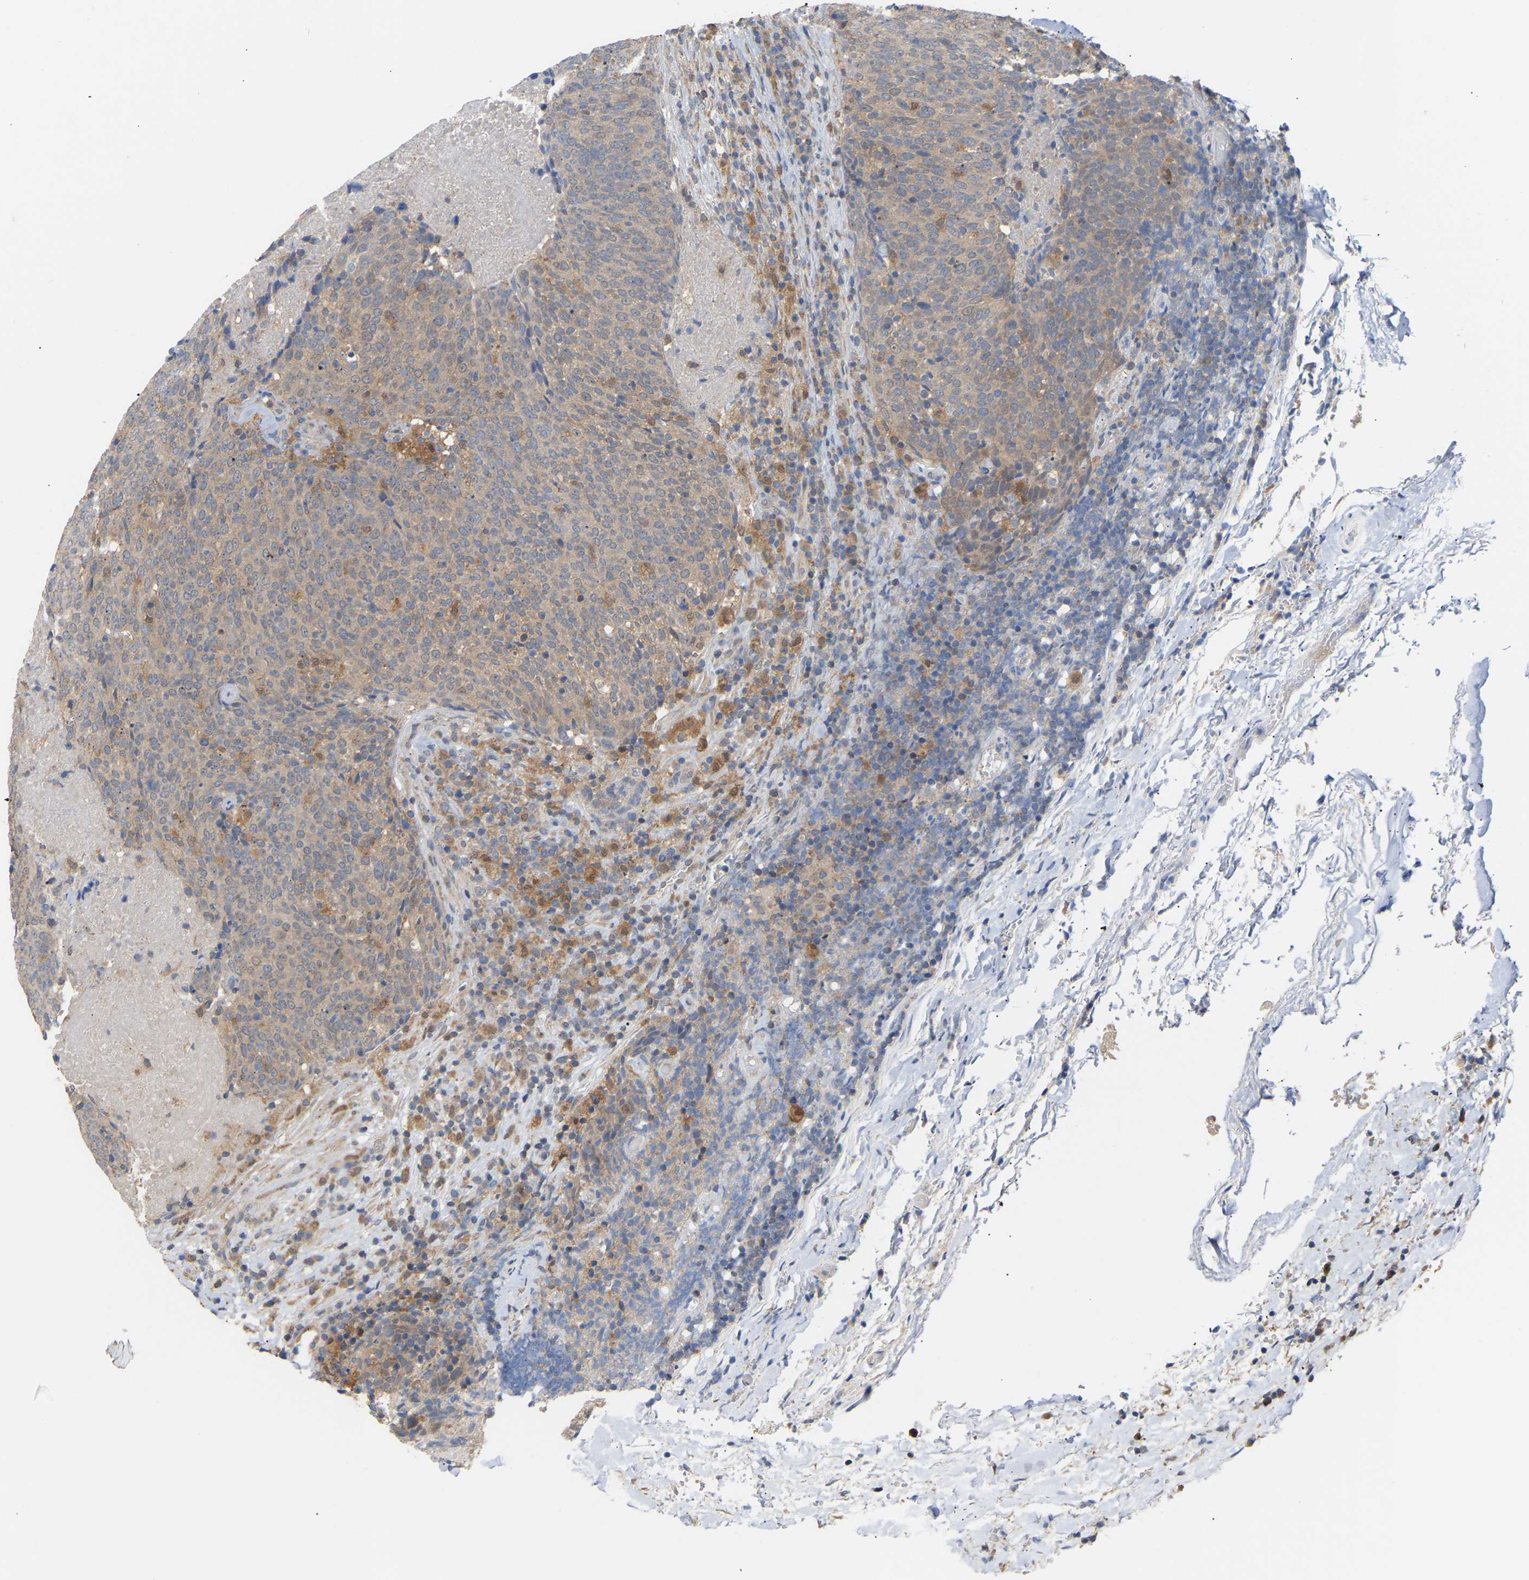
{"staining": {"intensity": "weak", "quantity": "25%-75%", "location": "cytoplasmic/membranous"}, "tissue": "head and neck cancer", "cell_type": "Tumor cells", "image_type": "cancer", "snomed": [{"axis": "morphology", "description": "Squamous cell carcinoma, NOS"}, {"axis": "morphology", "description": "Squamous cell carcinoma, metastatic, NOS"}, {"axis": "topography", "description": "Lymph node"}, {"axis": "topography", "description": "Head-Neck"}], "caption": "Immunohistochemistry (IHC) of human head and neck metastatic squamous cell carcinoma reveals low levels of weak cytoplasmic/membranous staining in about 25%-75% of tumor cells. (DAB IHC with brightfield microscopy, high magnification).", "gene": "TPMT", "patient": {"sex": "male", "age": 62}}